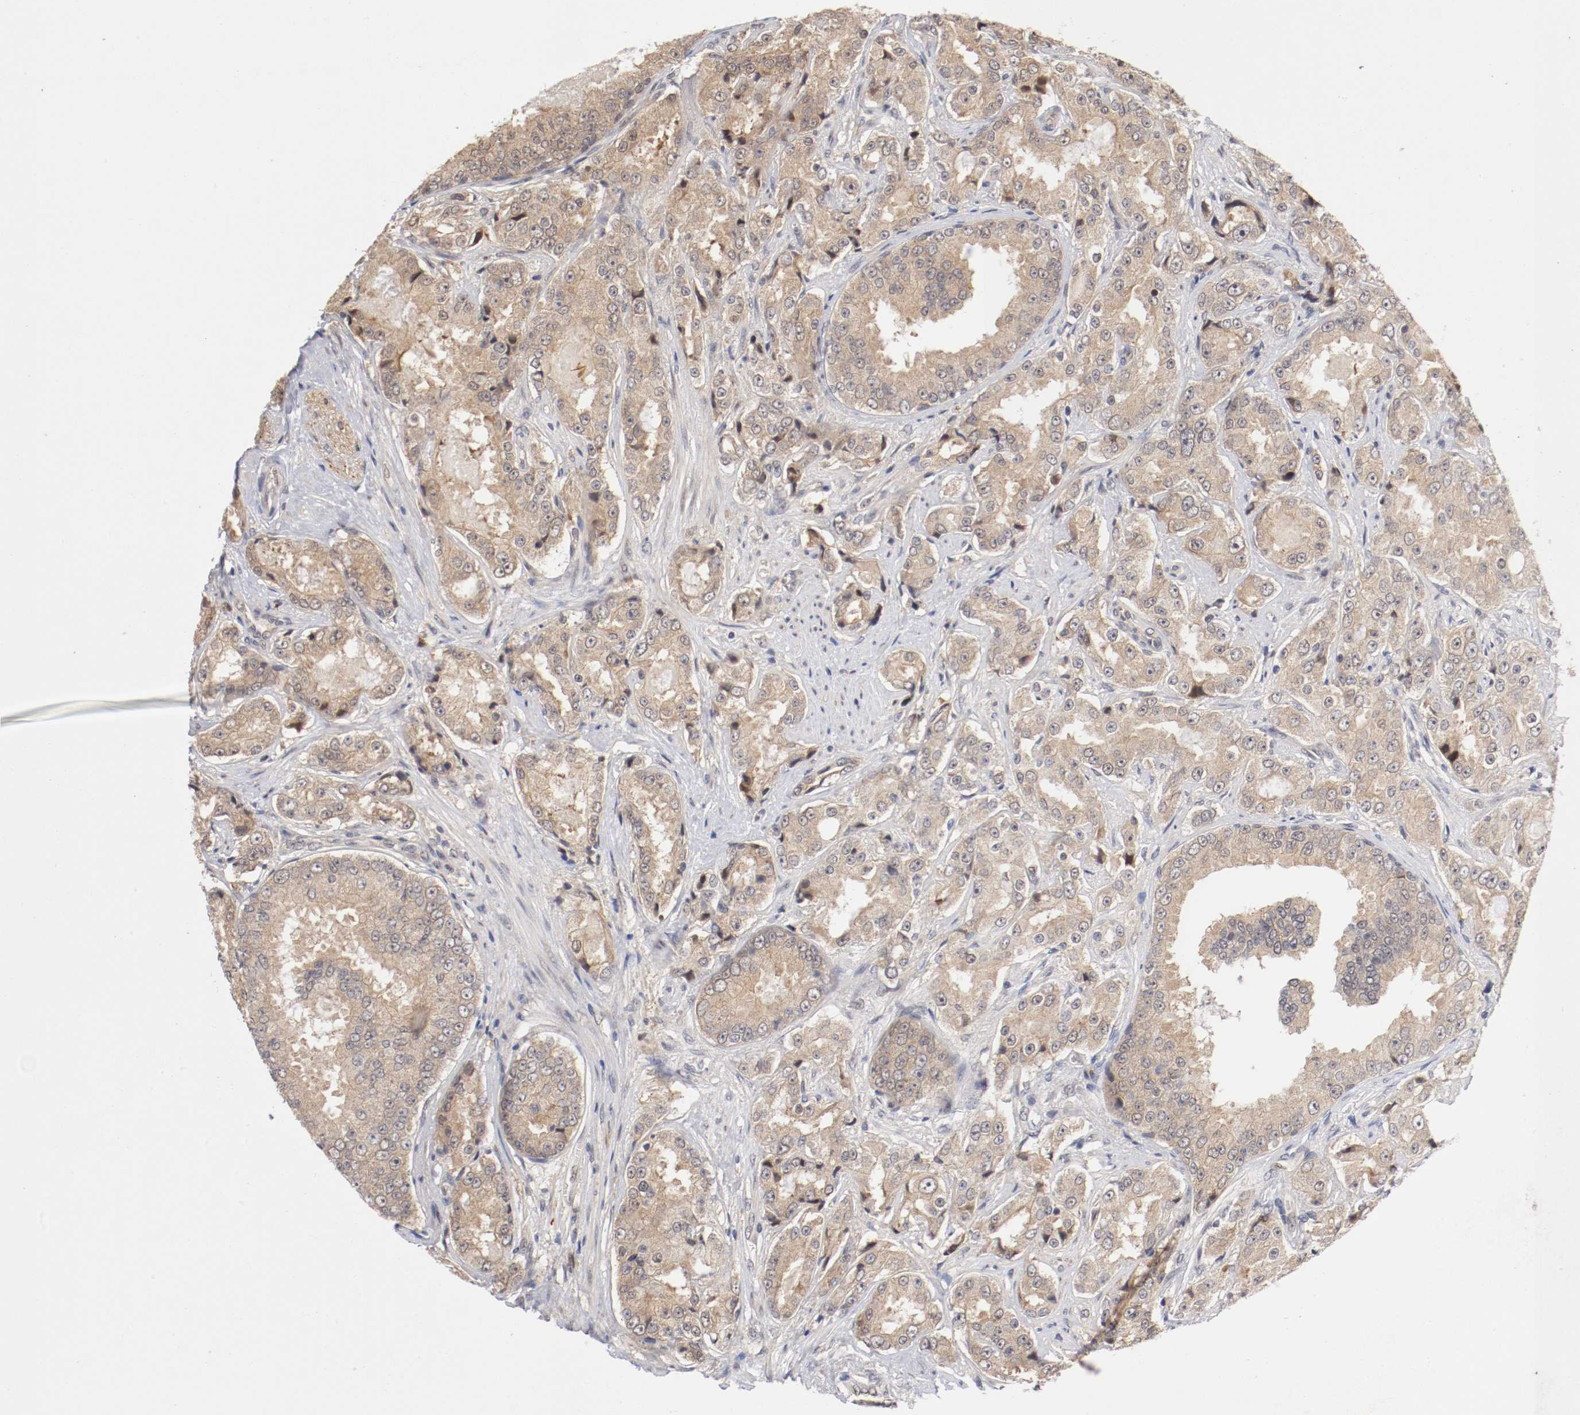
{"staining": {"intensity": "weak", "quantity": ">75%", "location": "cytoplasmic/membranous"}, "tissue": "prostate cancer", "cell_type": "Tumor cells", "image_type": "cancer", "snomed": [{"axis": "morphology", "description": "Adenocarcinoma, High grade"}, {"axis": "topography", "description": "Prostate"}], "caption": "Immunohistochemistry (IHC) of human prostate high-grade adenocarcinoma reveals low levels of weak cytoplasmic/membranous staining in about >75% of tumor cells. The protein is stained brown, and the nuclei are stained in blue (DAB (3,3'-diaminobenzidine) IHC with brightfield microscopy, high magnification).", "gene": "DNMT3B", "patient": {"sex": "male", "age": 73}}